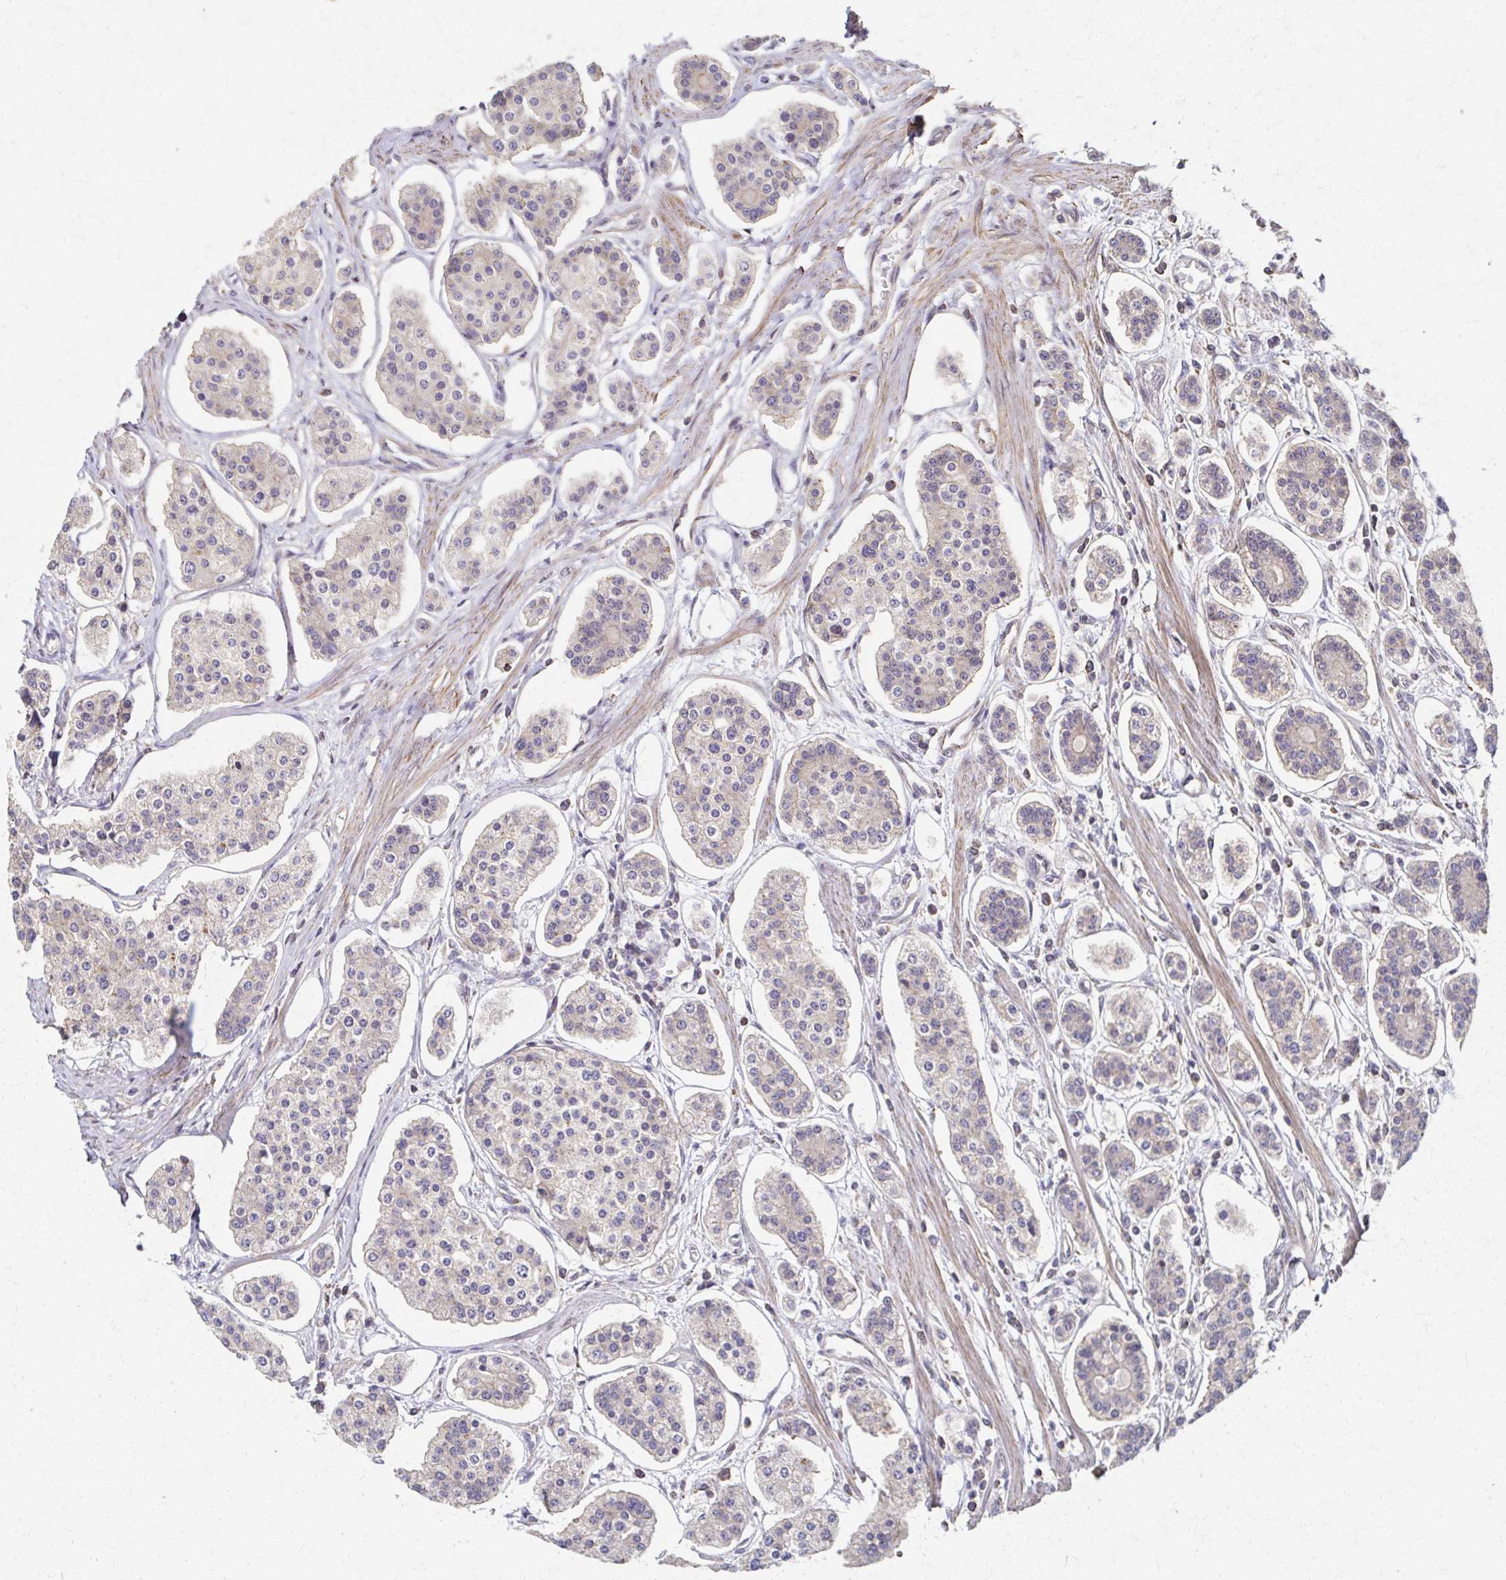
{"staining": {"intensity": "negative", "quantity": "none", "location": "none"}, "tissue": "carcinoid", "cell_type": "Tumor cells", "image_type": "cancer", "snomed": [{"axis": "morphology", "description": "Carcinoid, malignant, NOS"}, {"axis": "topography", "description": "Small intestine"}], "caption": "DAB (3,3'-diaminobenzidine) immunohistochemical staining of carcinoid (malignant) demonstrates no significant positivity in tumor cells.", "gene": "EOLA2", "patient": {"sex": "female", "age": 65}}